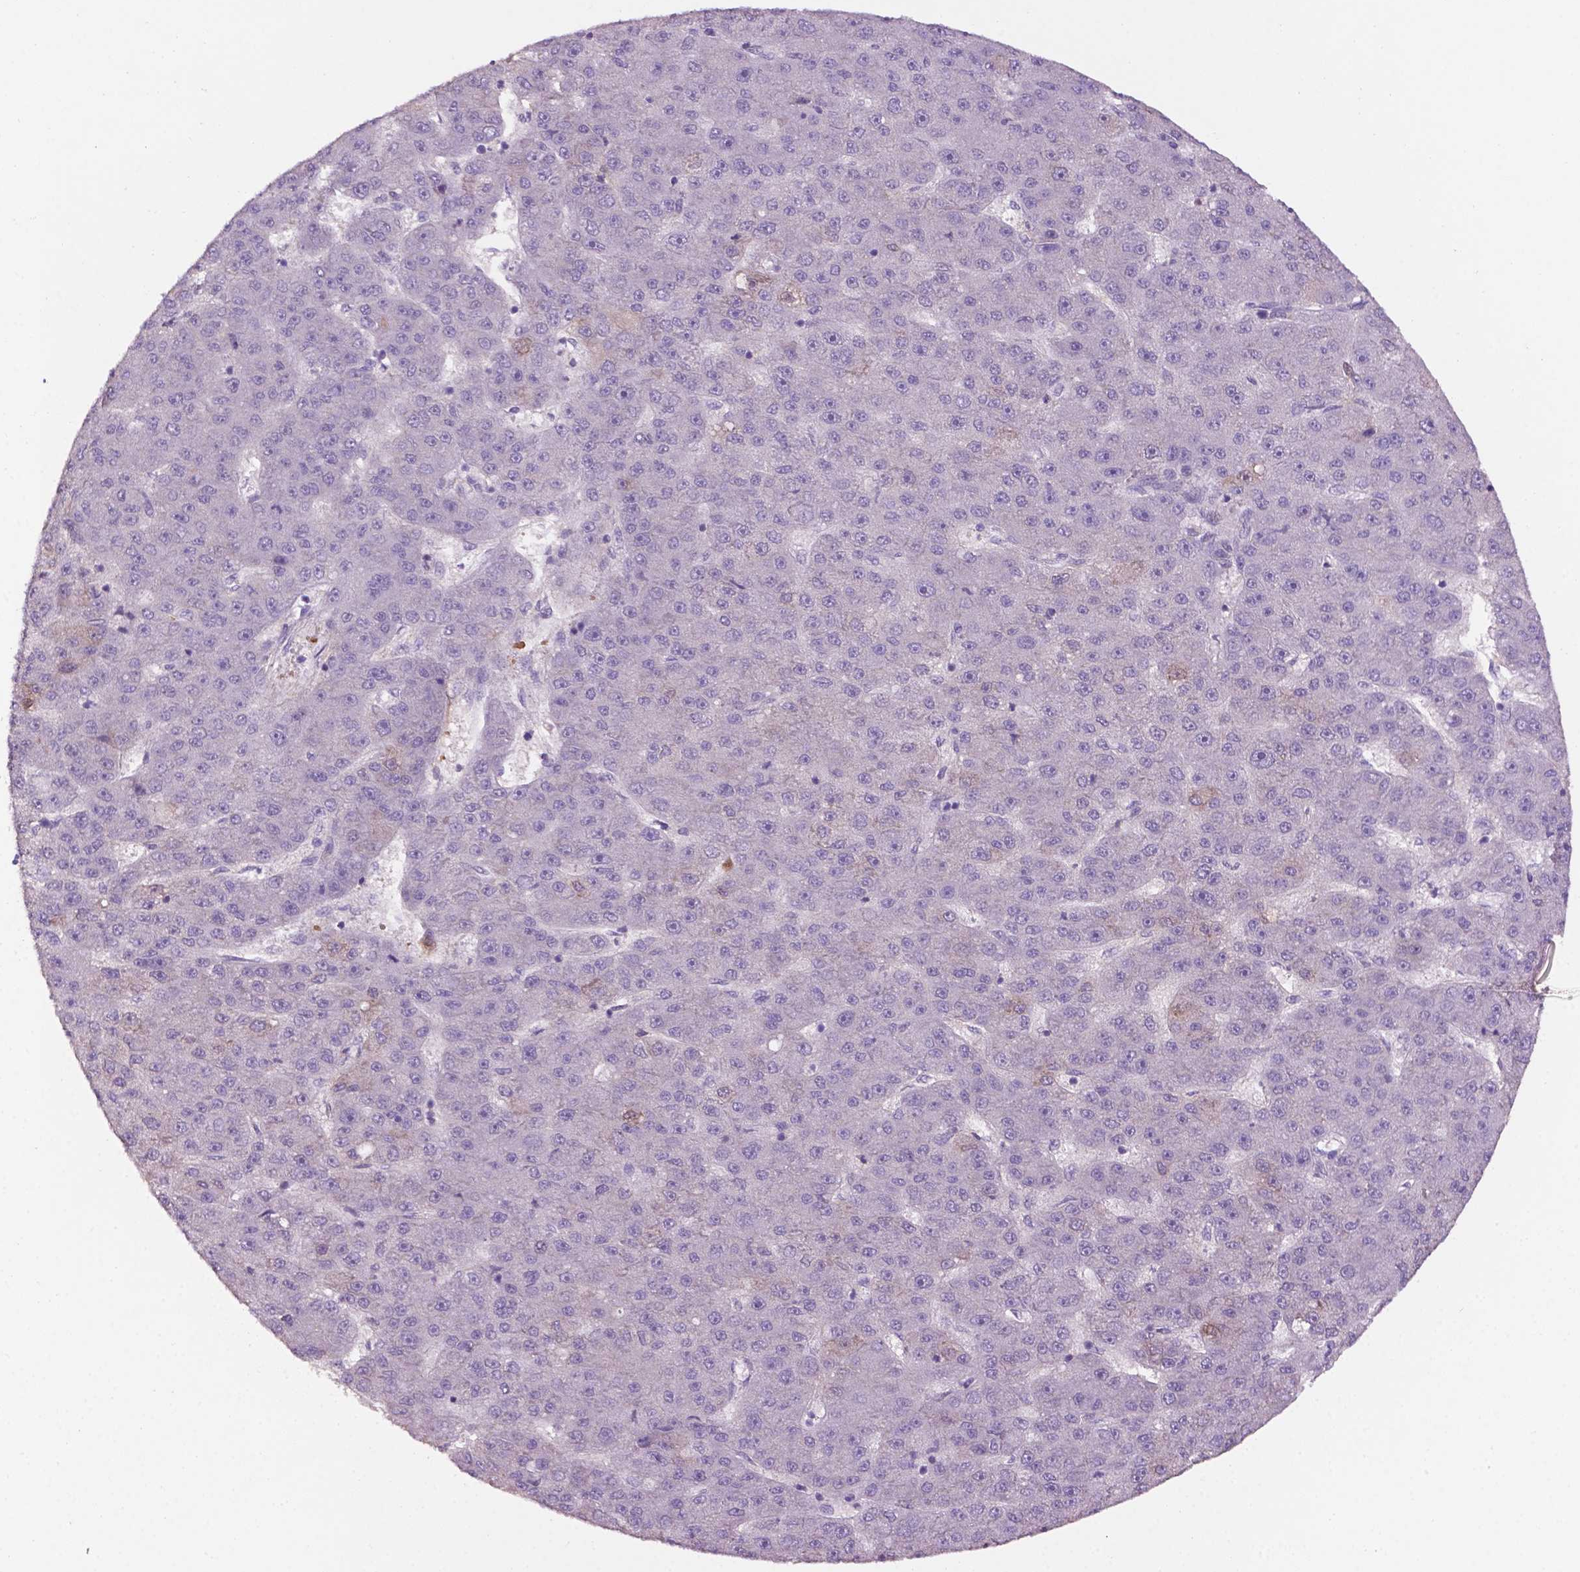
{"staining": {"intensity": "negative", "quantity": "none", "location": "none"}, "tissue": "liver cancer", "cell_type": "Tumor cells", "image_type": "cancer", "snomed": [{"axis": "morphology", "description": "Carcinoma, Hepatocellular, NOS"}, {"axis": "topography", "description": "Liver"}], "caption": "Immunohistochemistry (IHC) image of neoplastic tissue: human liver hepatocellular carcinoma stained with DAB (3,3'-diaminobenzidine) reveals no significant protein expression in tumor cells.", "gene": "FBLN1", "patient": {"sex": "male", "age": 67}}